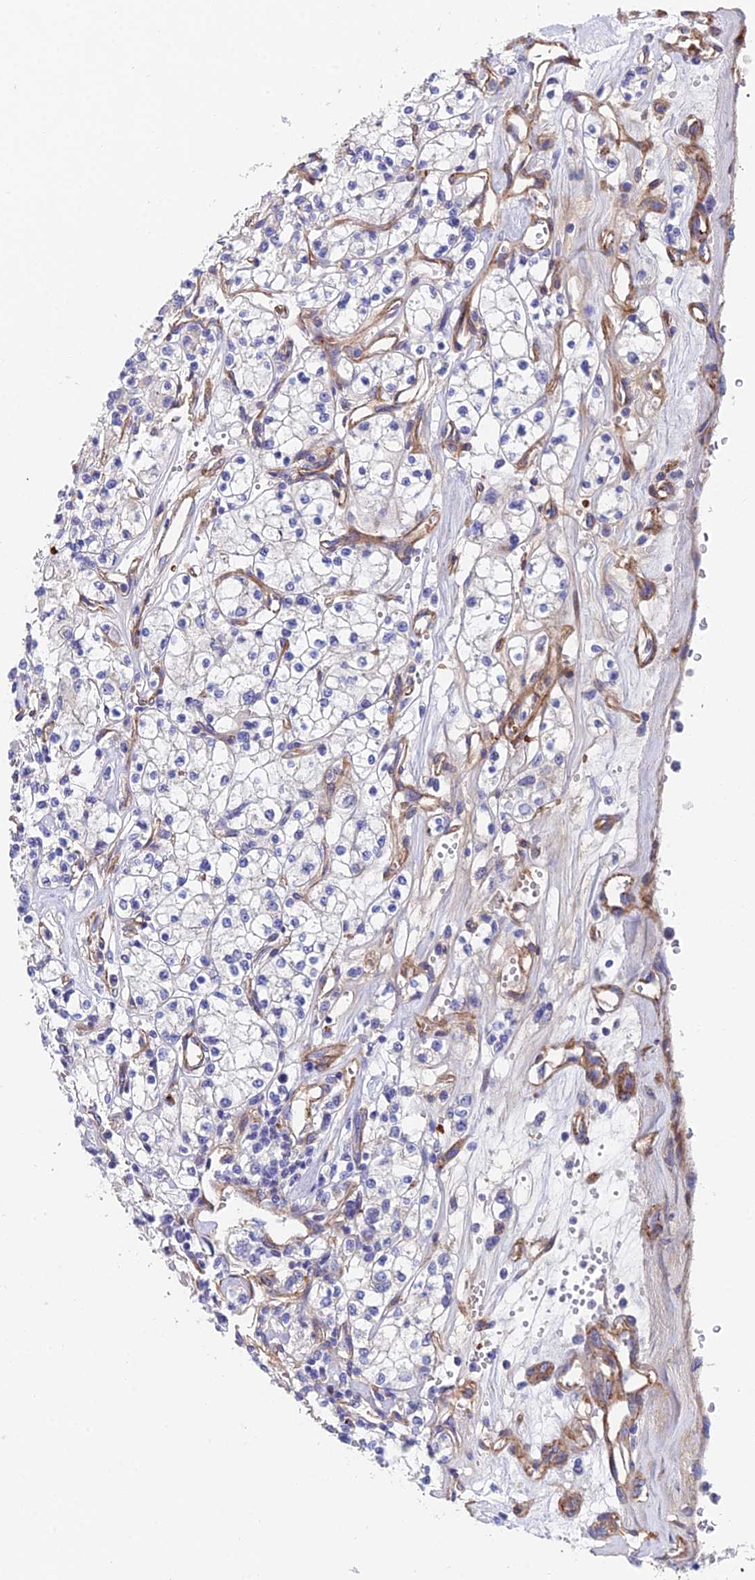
{"staining": {"intensity": "negative", "quantity": "none", "location": "none"}, "tissue": "renal cancer", "cell_type": "Tumor cells", "image_type": "cancer", "snomed": [{"axis": "morphology", "description": "Adenocarcinoma, NOS"}, {"axis": "topography", "description": "Kidney"}], "caption": "IHC of renal cancer (adenocarcinoma) displays no expression in tumor cells.", "gene": "ADGRF3", "patient": {"sex": "female", "age": 59}}